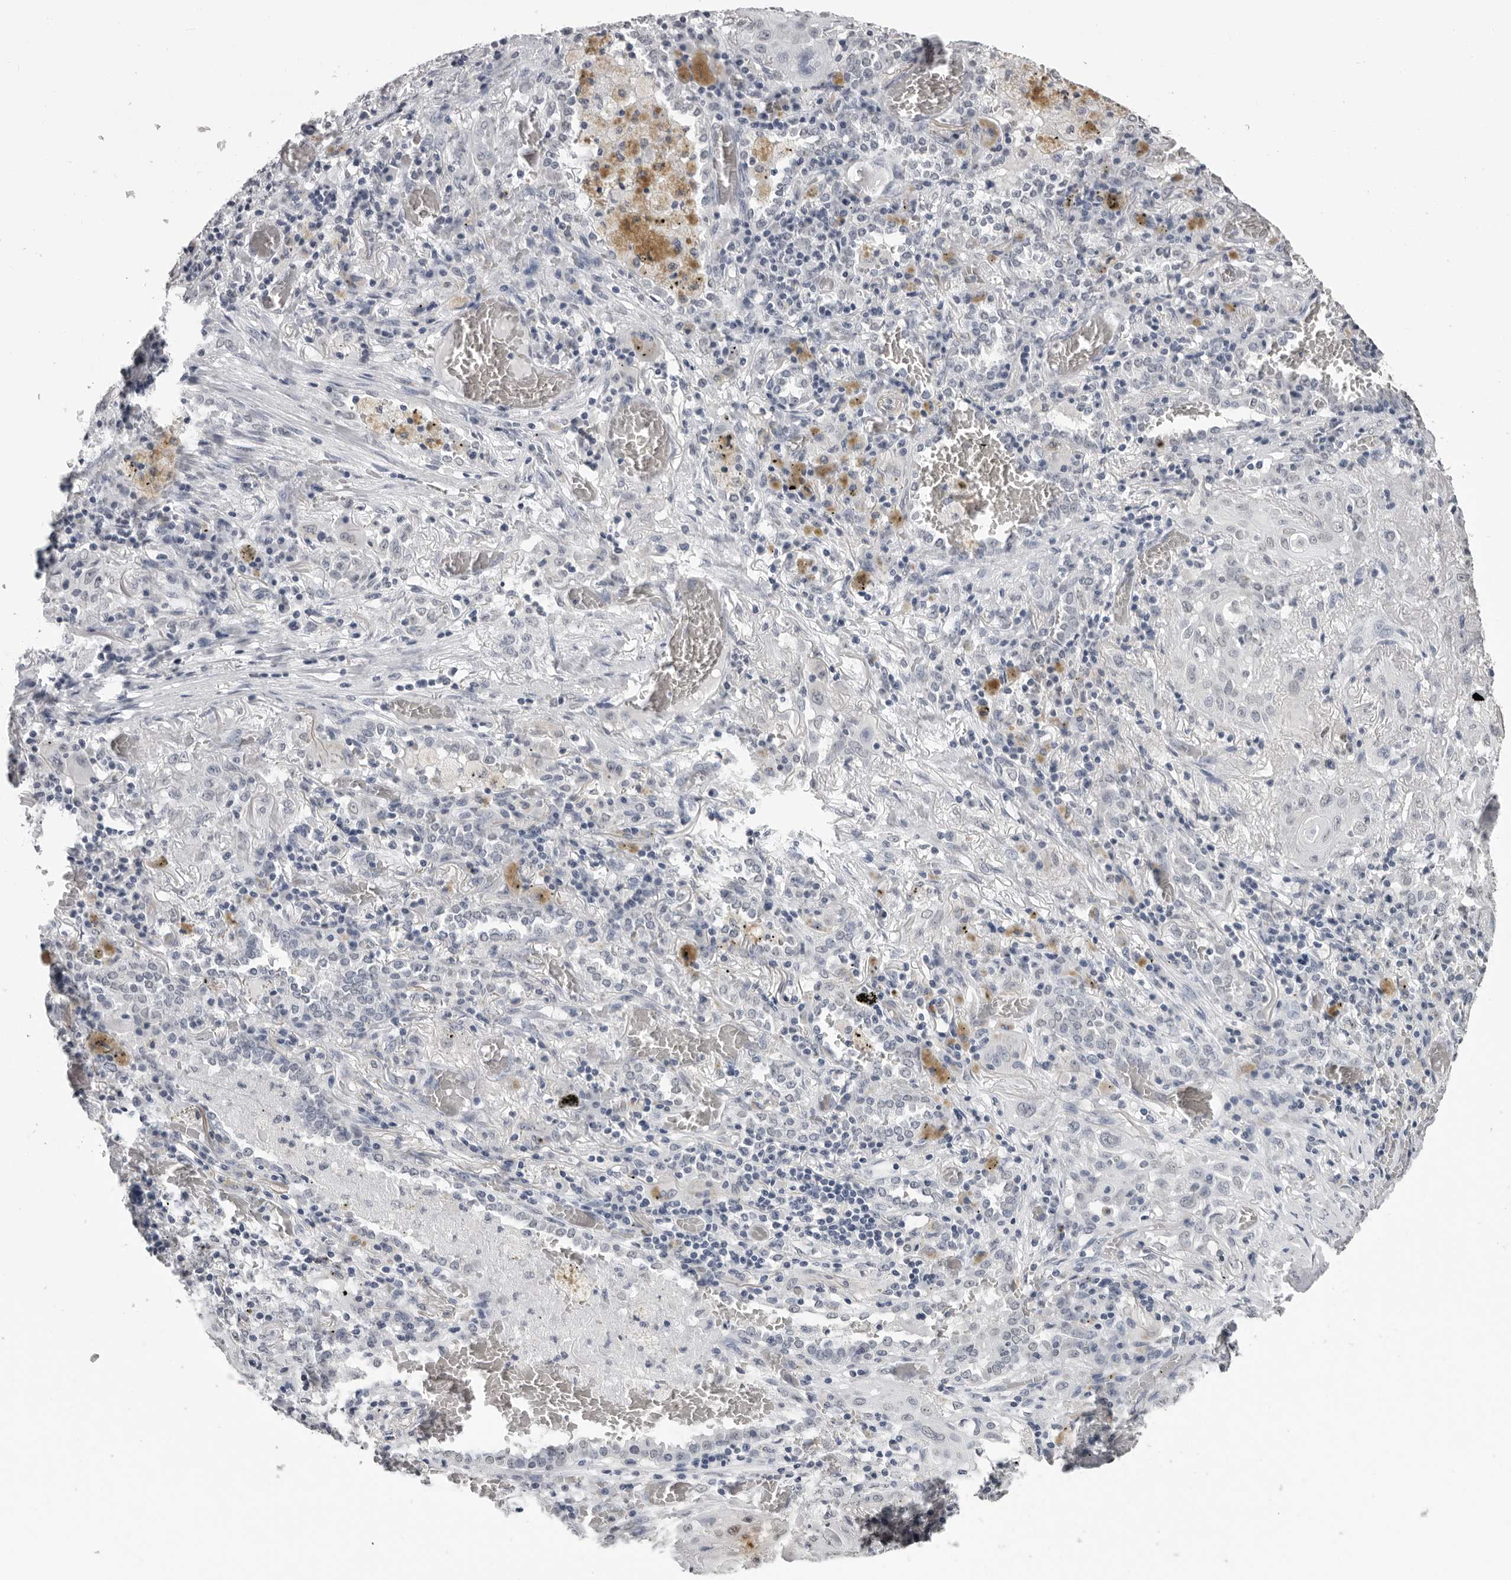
{"staining": {"intensity": "negative", "quantity": "none", "location": "none"}, "tissue": "lung cancer", "cell_type": "Tumor cells", "image_type": "cancer", "snomed": [{"axis": "morphology", "description": "Squamous cell carcinoma, NOS"}, {"axis": "topography", "description": "Lung"}], "caption": "A high-resolution photomicrograph shows immunohistochemistry staining of lung cancer (squamous cell carcinoma), which displays no significant expression in tumor cells. (DAB immunohistochemistry visualized using brightfield microscopy, high magnification).", "gene": "HEPACAM", "patient": {"sex": "female", "age": 47}}